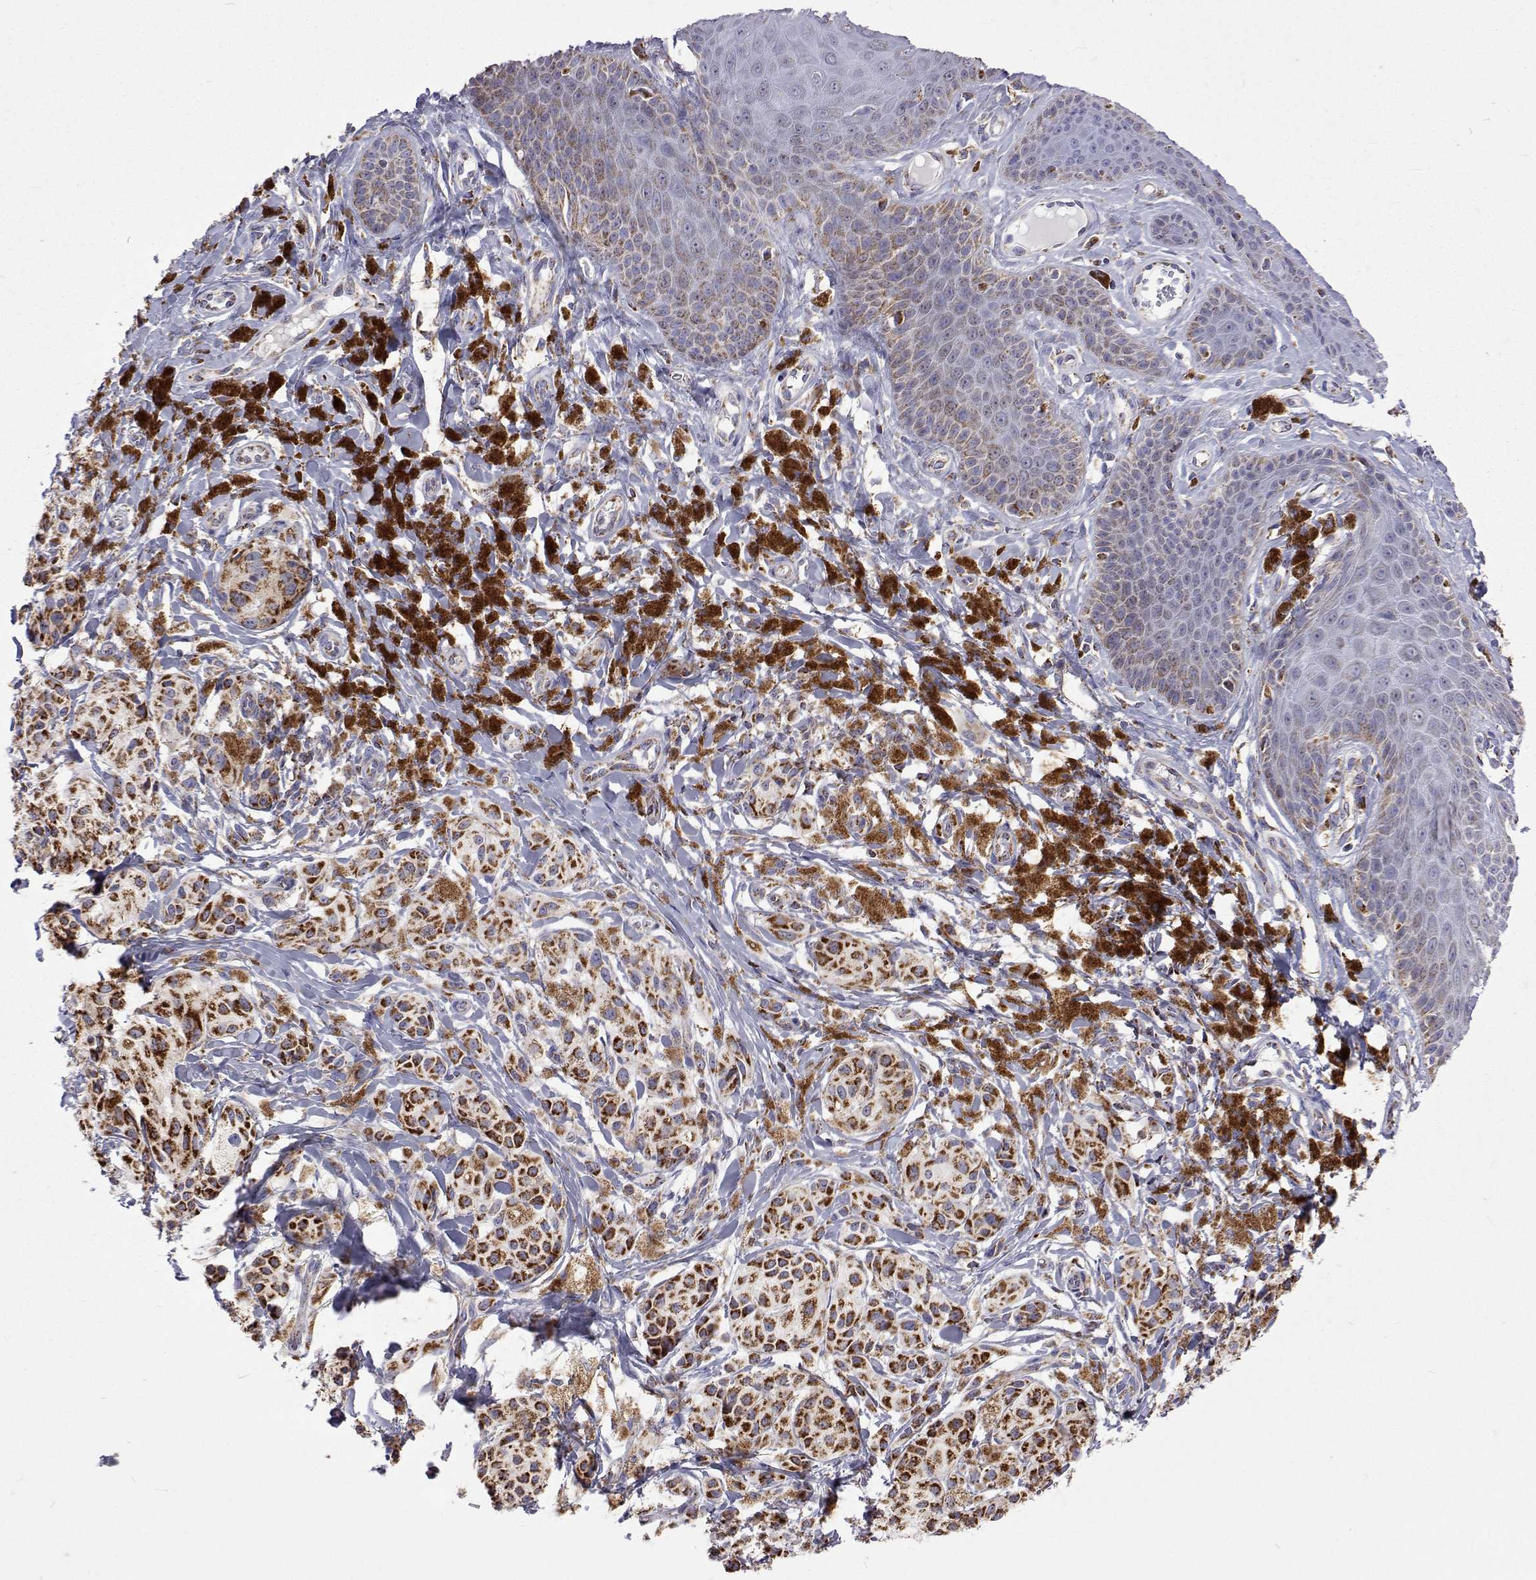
{"staining": {"intensity": "strong", "quantity": ">75%", "location": "cytoplasmic/membranous"}, "tissue": "melanoma", "cell_type": "Tumor cells", "image_type": "cancer", "snomed": [{"axis": "morphology", "description": "Malignant melanoma, NOS"}, {"axis": "topography", "description": "Skin"}], "caption": "A brown stain shows strong cytoplasmic/membranous positivity of a protein in human melanoma tumor cells.", "gene": "MCCC2", "patient": {"sex": "female", "age": 80}}